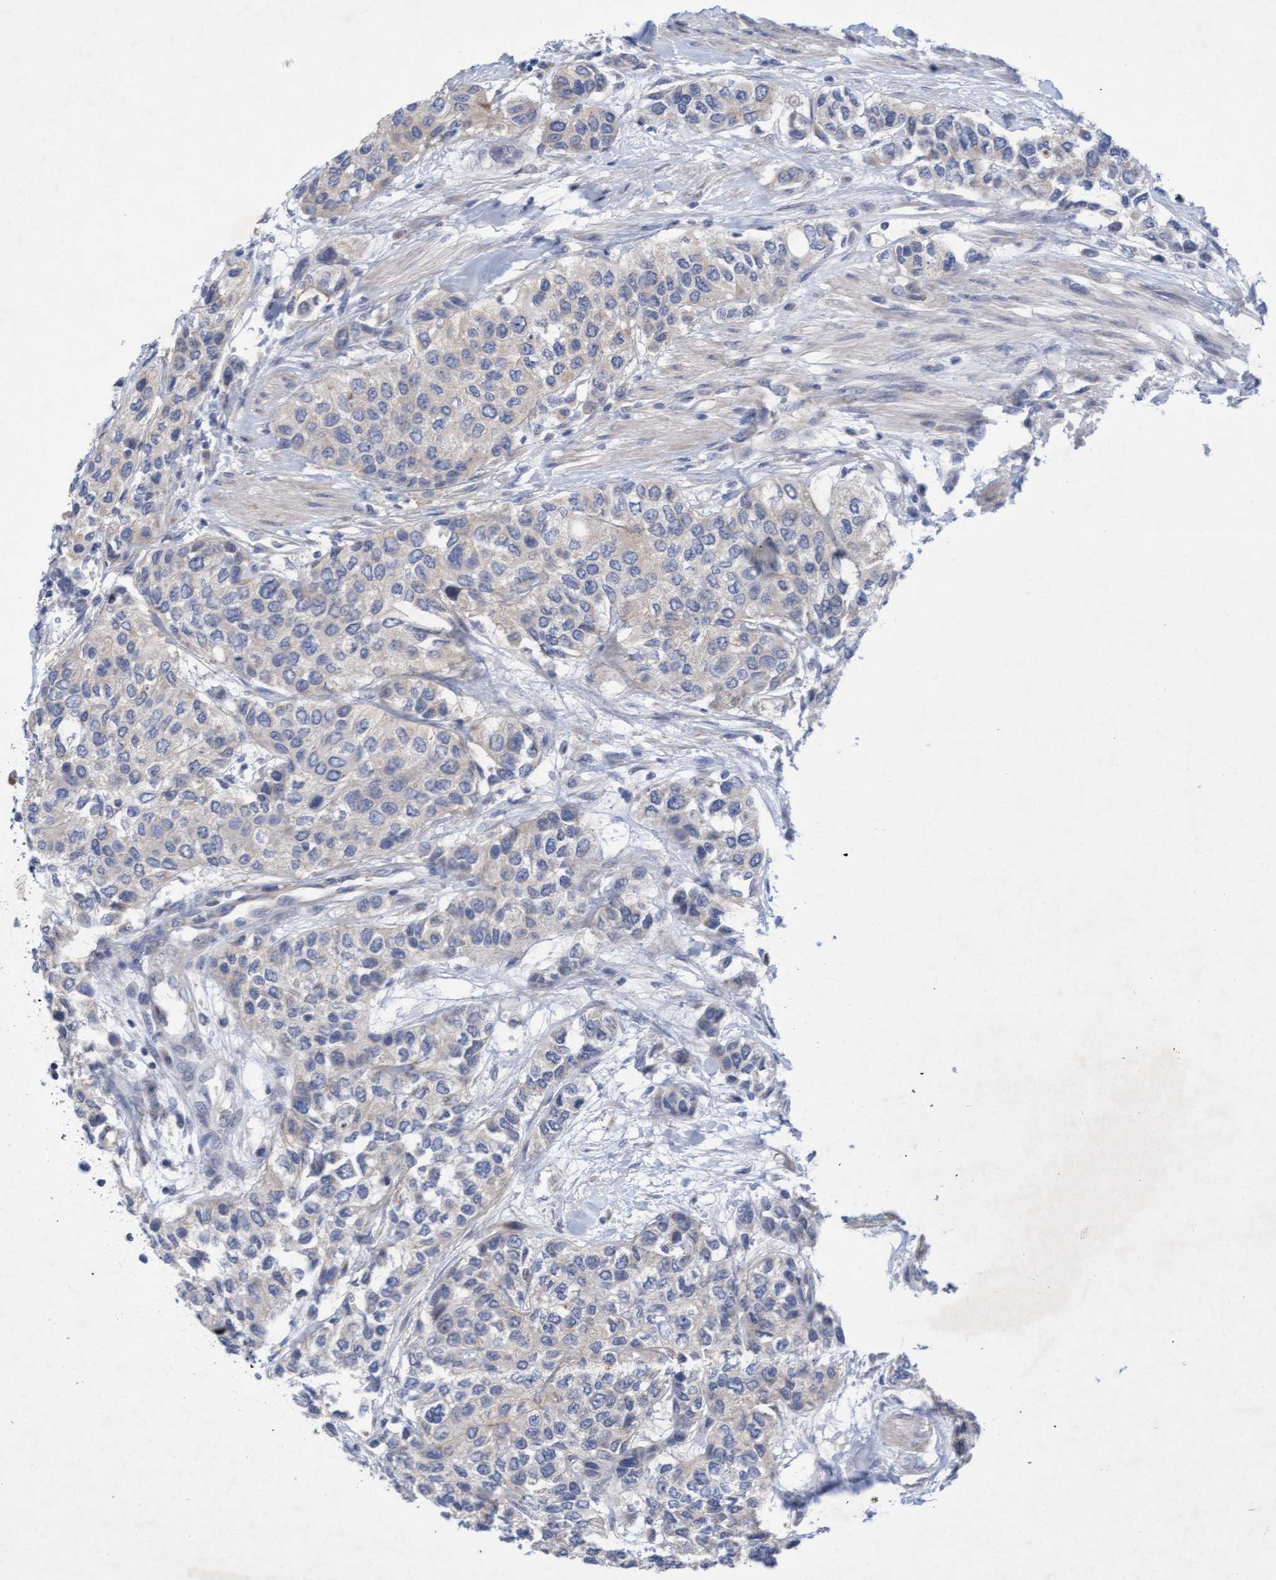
{"staining": {"intensity": "negative", "quantity": "none", "location": "none"}, "tissue": "urothelial cancer", "cell_type": "Tumor cells", "image_type": "cancer", "snomed": [{"axis": "morphology", "description": "Urothelial carcinoma, High grade"}, {"axis": "topography", "description": "Urinary bladder"}], "caption": "Immunohistochemistry of human urothelial cancer shows no positivity in tumor cells.", "gene": "DDHD2", "patient": {"sex": "female", "age": 56}}